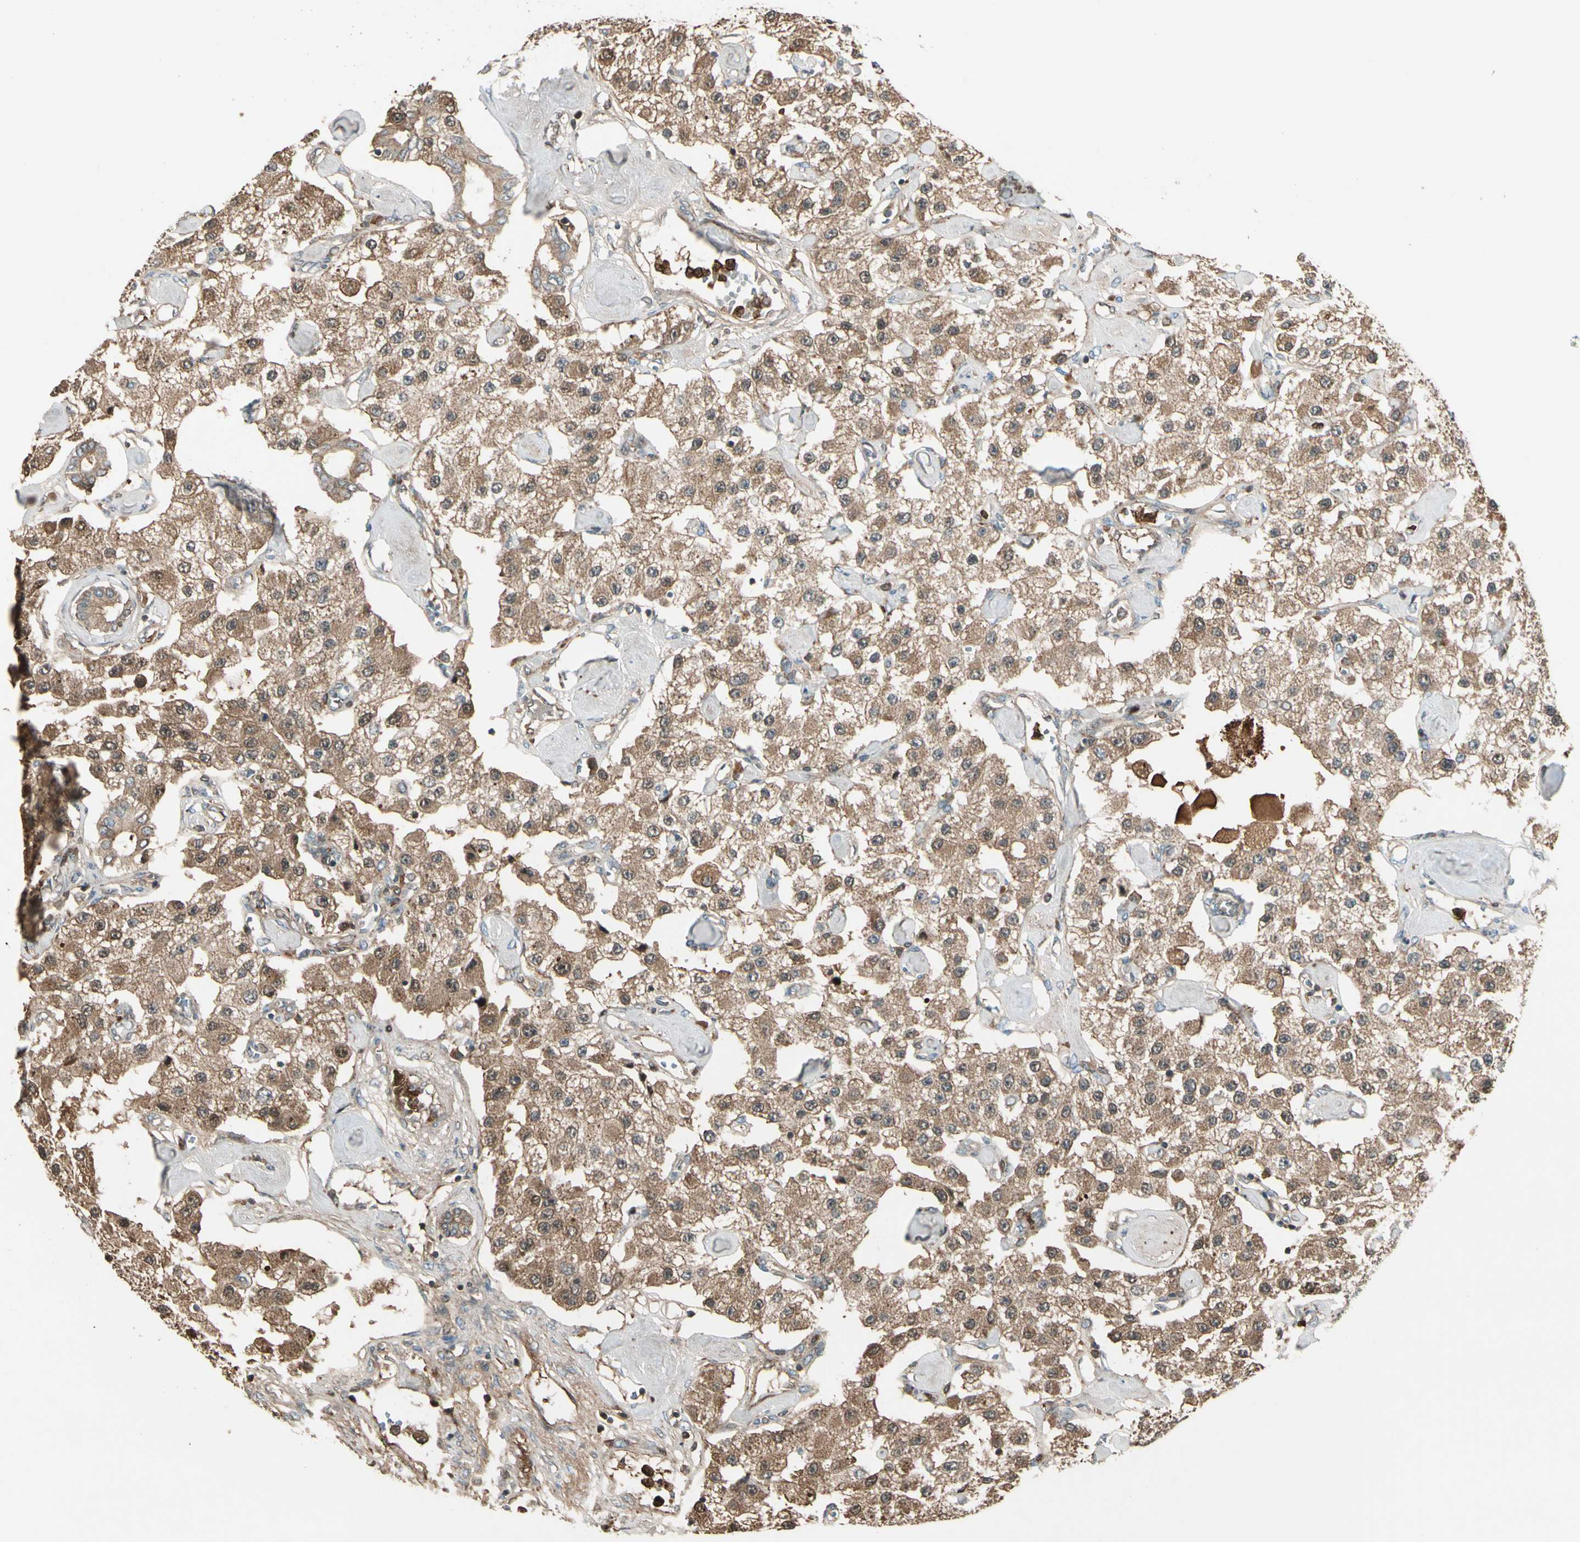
{"staining": {"intensity": "weak", "quantity": ">75%", "location": "cytoplasmic/membranous"}, "tissue": "carcinoid", "cell_type": "Tumor cells", "image_type": "cancer", "snomed": [{"axis": "morphology", "description": "Carcinoid, malignant, NOS"}, {"axis": "topography", "description": "Pancreas"}], "caption": "IHC staining of malignant carcinoid, which exhibits low levels of weak cytoplasmic/membranous staining in about >75% of tumor cells indicating weak cytoplasmic/membranous protein staining. The staining was performed using DAB (3,3'-diaminobenzidine) (brown) for protein detection and nuclei were counterstained in hematoxylin (blue).", "gene": "STX11", "patient": {"sex": "male", "age": 41}}